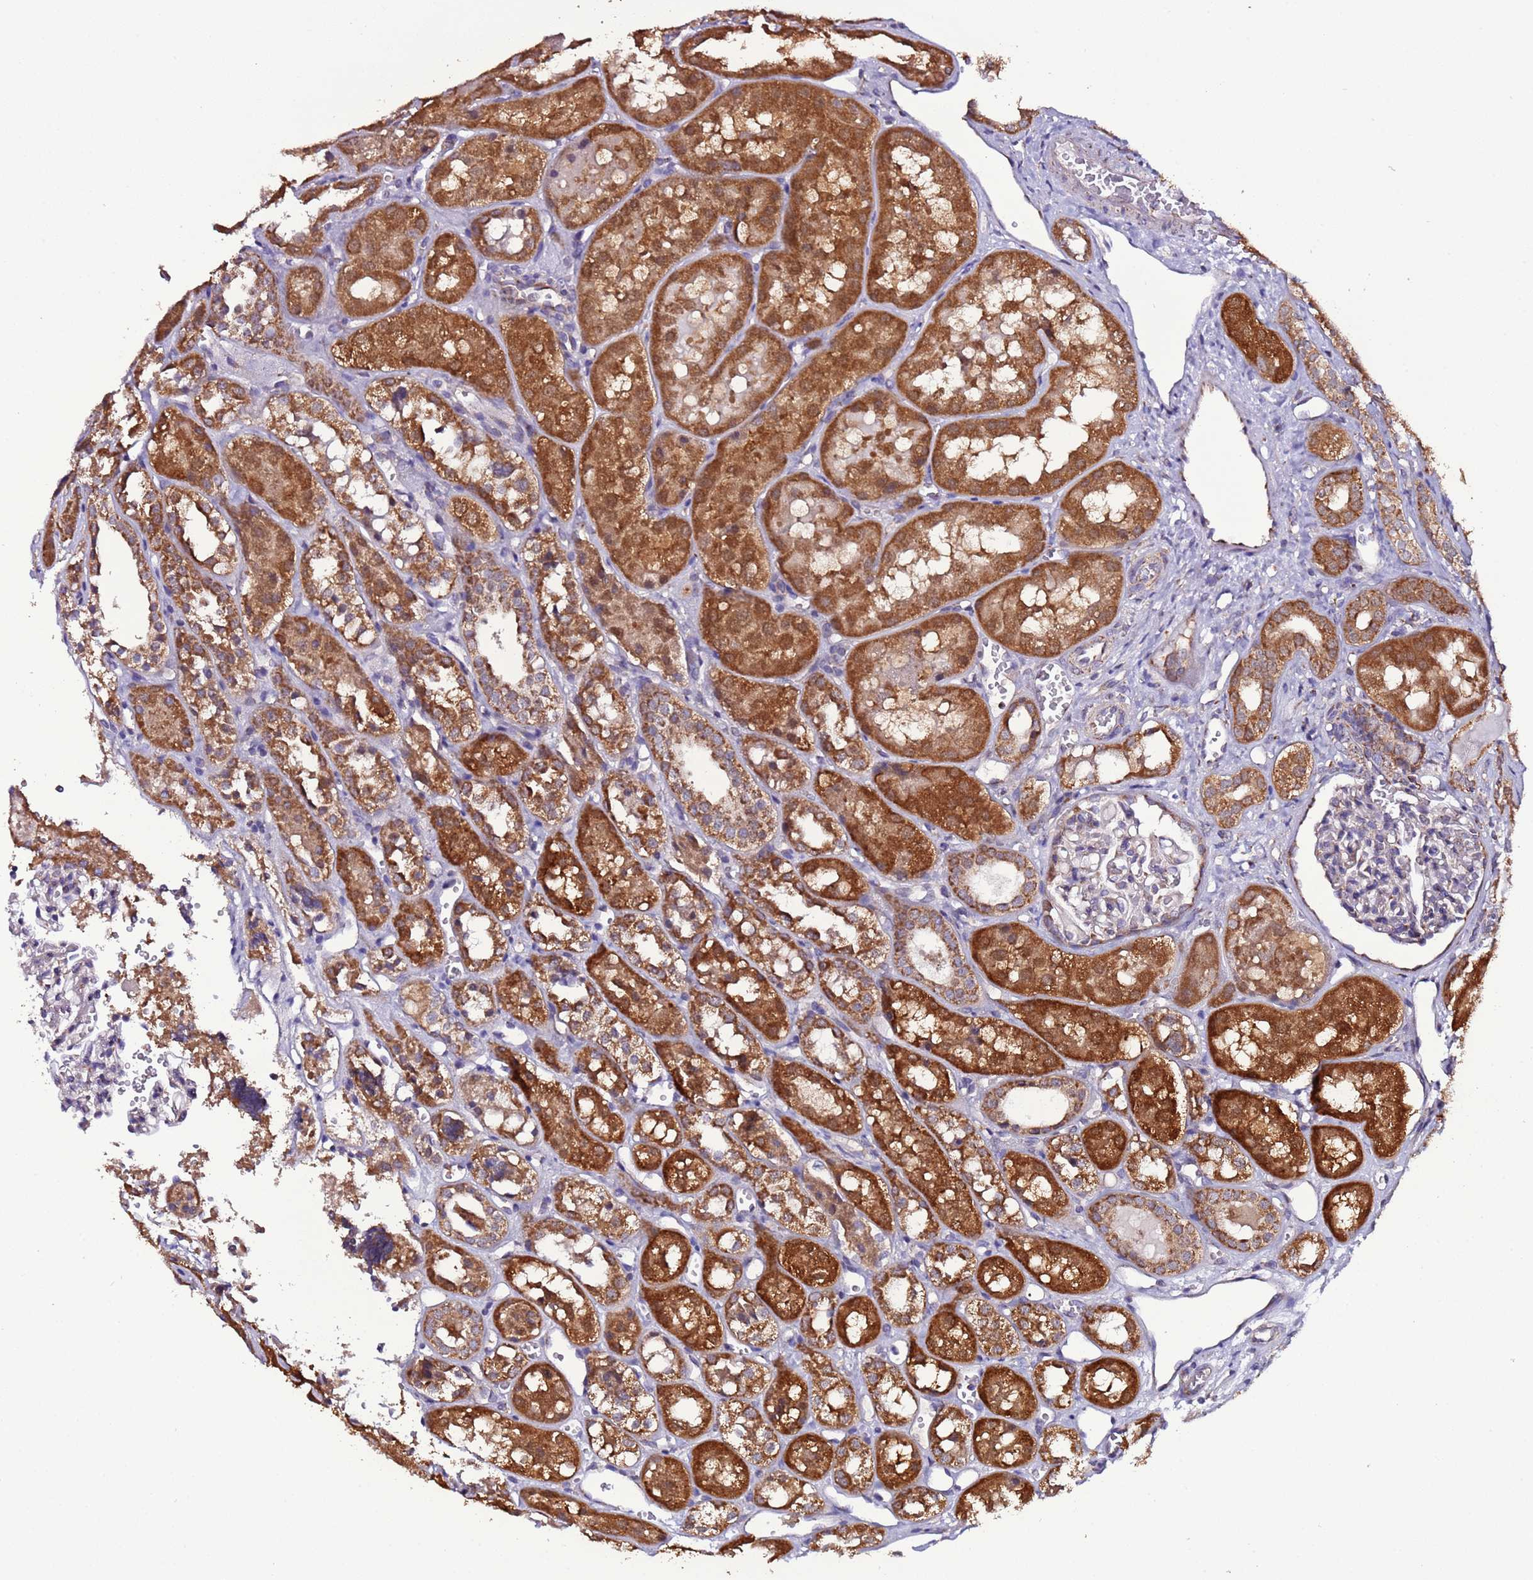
{"staining": {"intensity": "negative", "quantity": "none", "location": "none"}, "tissue": "kidney", "cell_type": "Cells in glomeruli", "image_type": "normal", "snomed": [{"axis": "morphology", "description": "Normal tissue, NOS"}, {"axis": "topography", "description": "Kidney"}], "caption": "Immunohistochemistry (IHC) histopathology image of normal kidney stained for a protein (brown), which reveals no positivity in cells in glomeruli. The staining was performed using DAB (3,3'-diaminobenzidine) to visualize the protein expression in brown, while the nuclei were stained in blue with hematoxylin (Magnification: 20x).", "gene": "AHI1", "patient": {"sex": "male", "age": 16}}